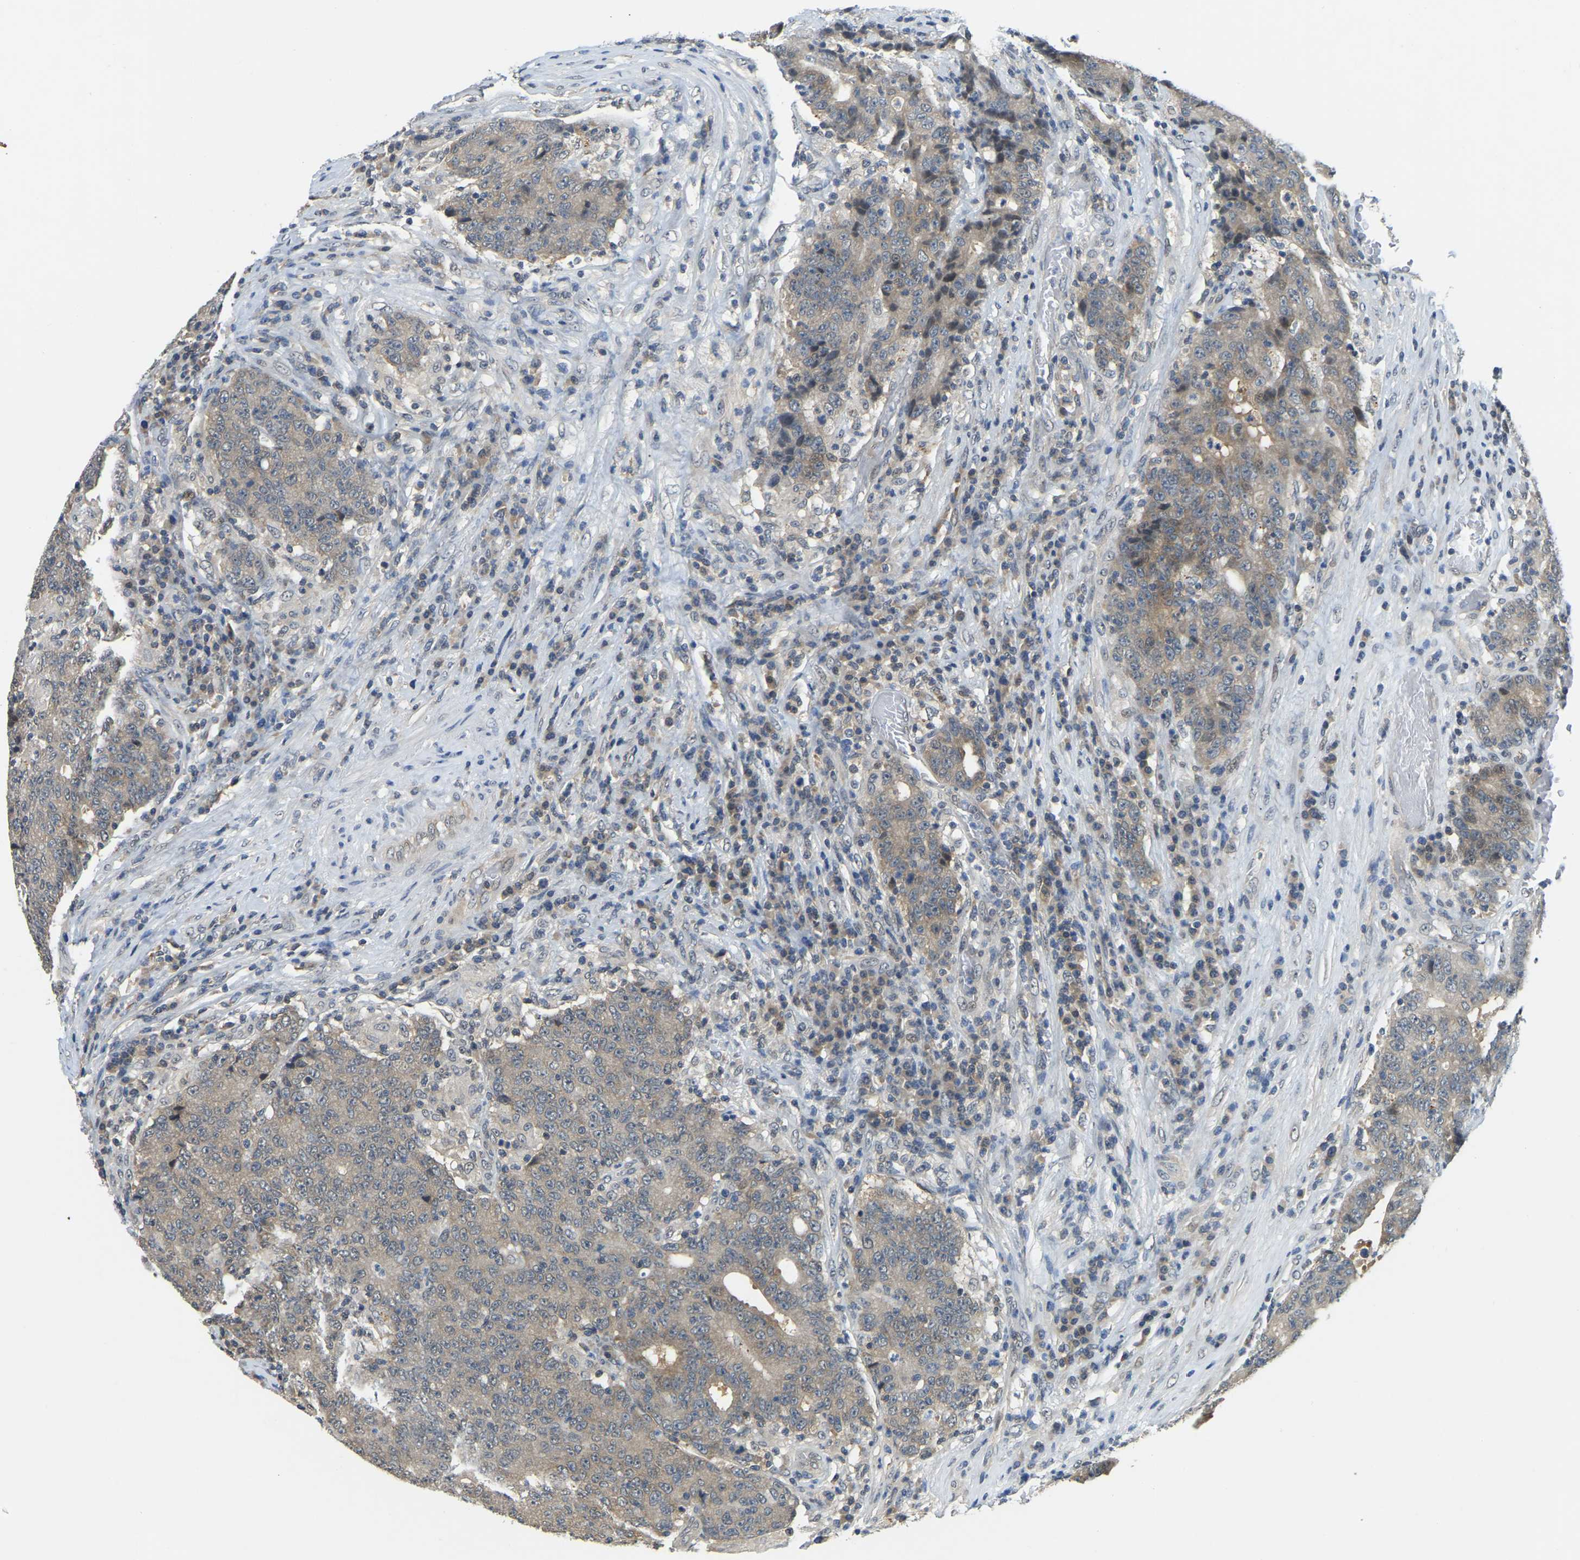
{"staining": {"intensity": "weak", "quantity": "<25%", "location": "cytoplasmic/membranous"}, "tissue": "colorectal cancer", "cell_type": "Tumor cells", "image_type": "cancer", "snomed": [{"axis": "morphology", "description": "Normal tissue, NOS"}, {"axis": "morphology", "description": "Adenocarcinoma, NOS"}, {"axis": "topography", "description": "Colon"}], "caption": "Immunohistochemical staining of colorectal cancer demonstrates no significant staining in tumor cells.", "gene": "AHNAK", "patient": {"sex": "female", "age": 75}}